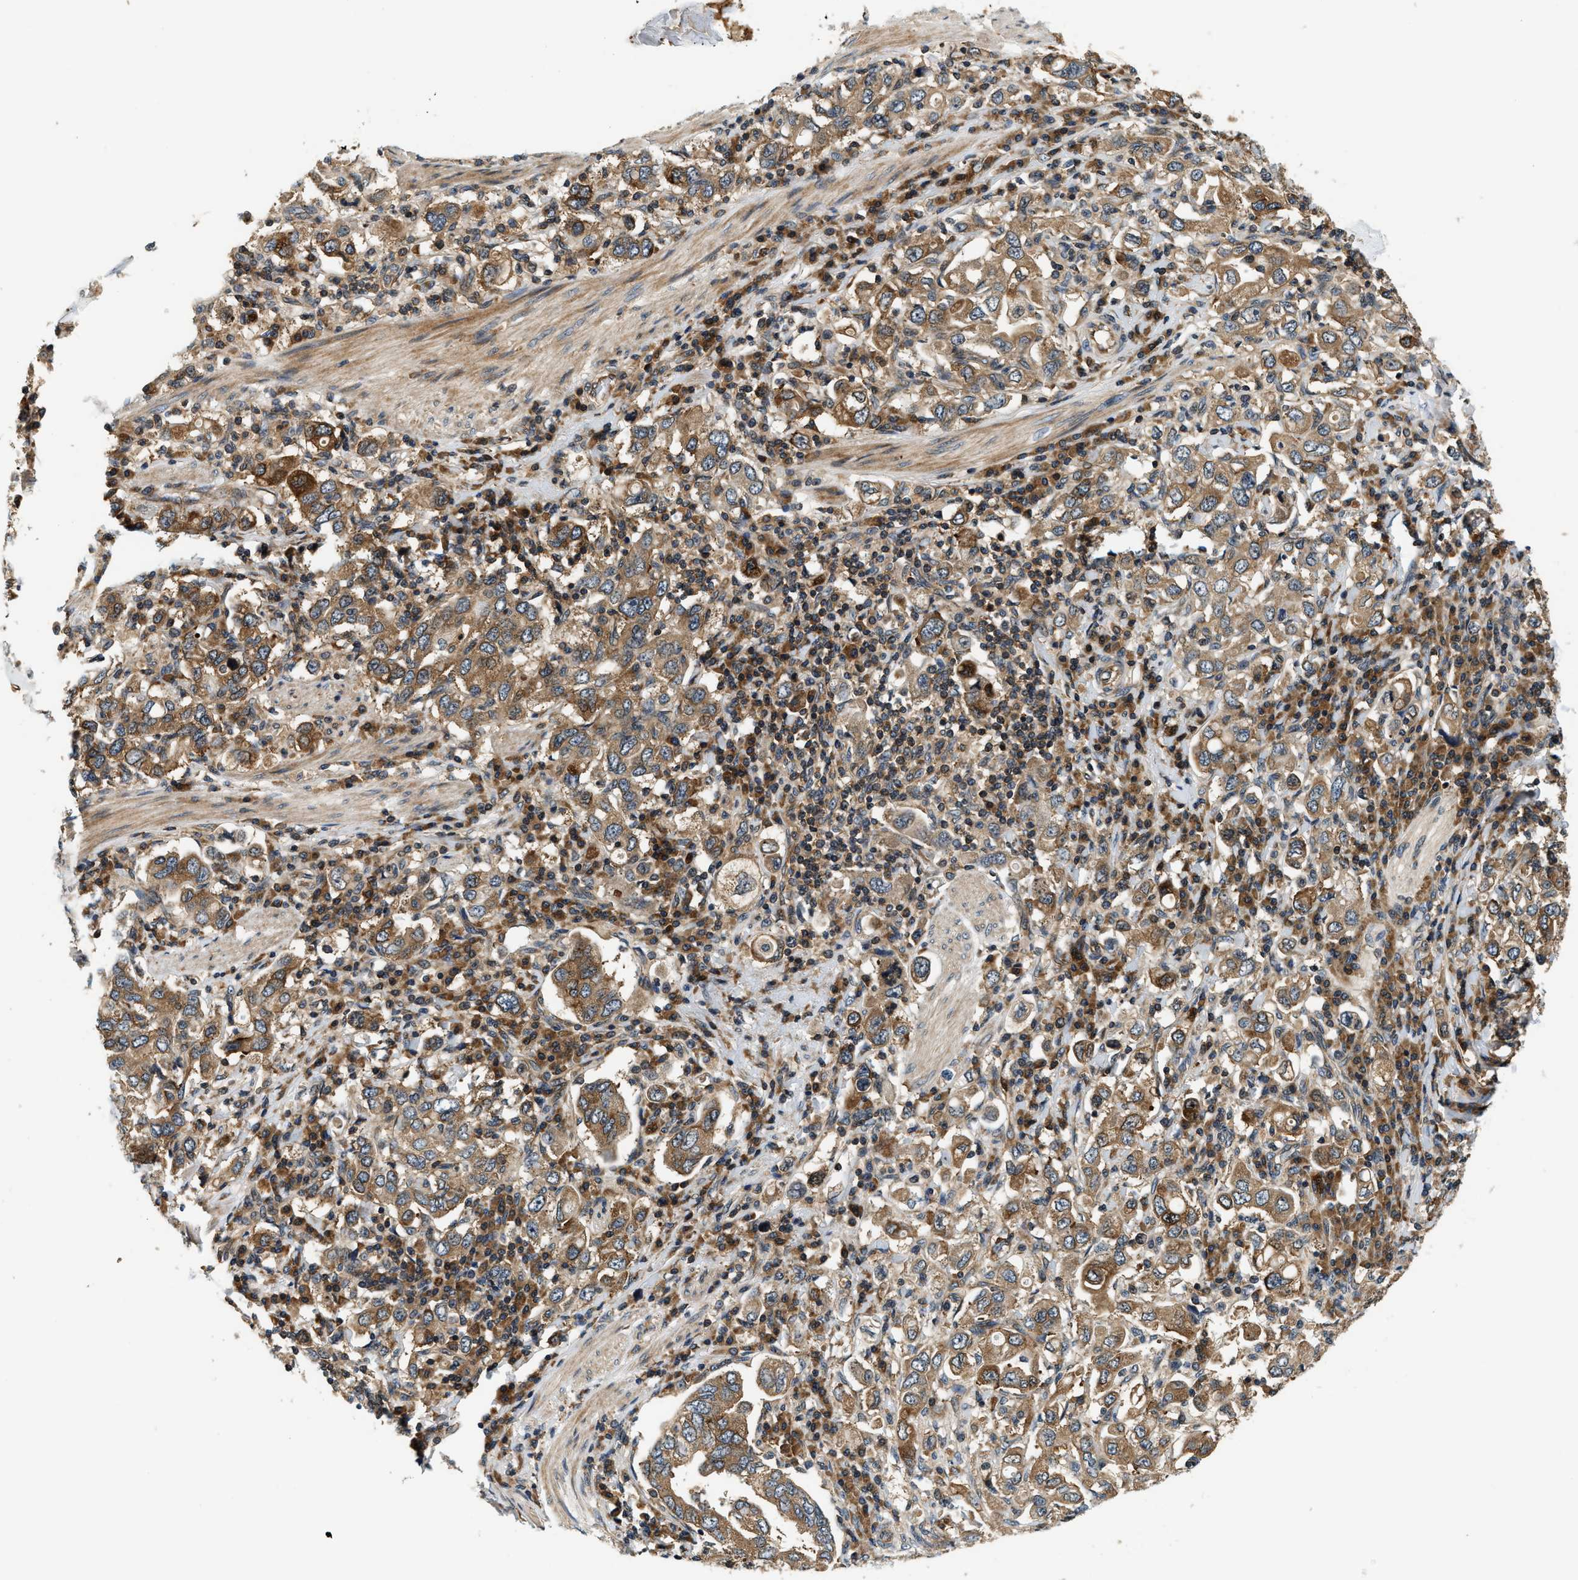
{"staining": {"intensity": "moderate", "quantity": ">75%", "location": "cytoplasmic/membranous"}, "tissue": "stomach cancer", "cell_type": "Tumor cells", "image_type": "cancer", "snomed": [{"axis": "morphology", "description": "Adenocarcinoma, NOS"}, {"axis": "topography", "description": "Stomach, upper"}], "caption": "The photomicrograph demonstrates a brown stain indicating the presence of a protein in the cytoplasmic/membranous of tumor cells in stomach cancer. Nuclei are stained in blue.", "gene": "SAMD9", "patient": {"sex": "male", "age": 62}}